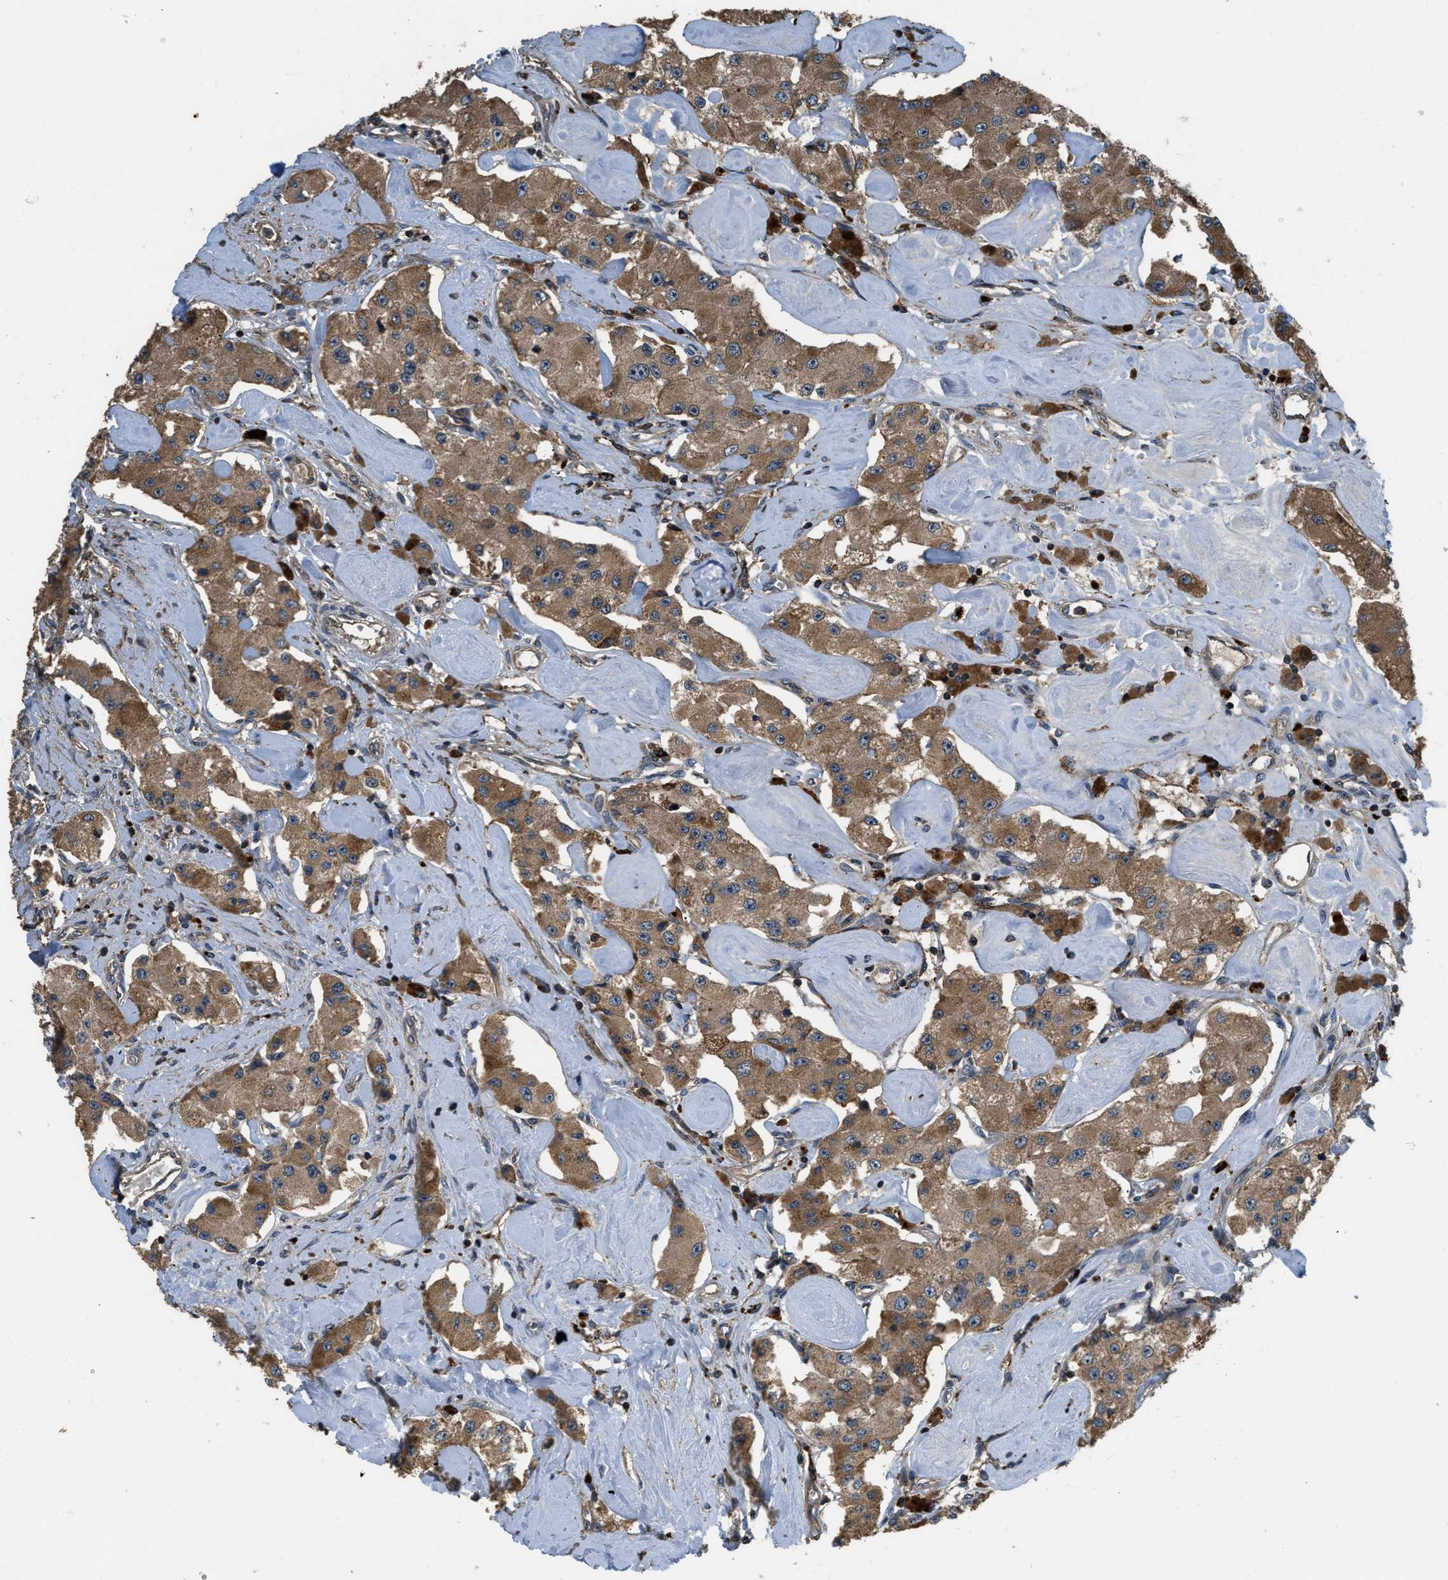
{"staining": {"intensity": "moderate", "quantity": ">75%", "location": "cytoplasmic/membranous"}, "tissue": "carcinoid", "cell_type": "Tumor cells", "image_type": "cancer", "snomed": [{"axis": "morphology", "description": "Carcinoid, malignant, NOS"}, {"axis": "topography", "description": "Pancreas"}], "caption": "Brown immunohistochemical staining in human carcinoid exhibits moderate cytoplasmic/membranous positivity in approximately >75% of tumor cells.", "gene": "GGH", "patient": {"sex": "male", "age": 41}}